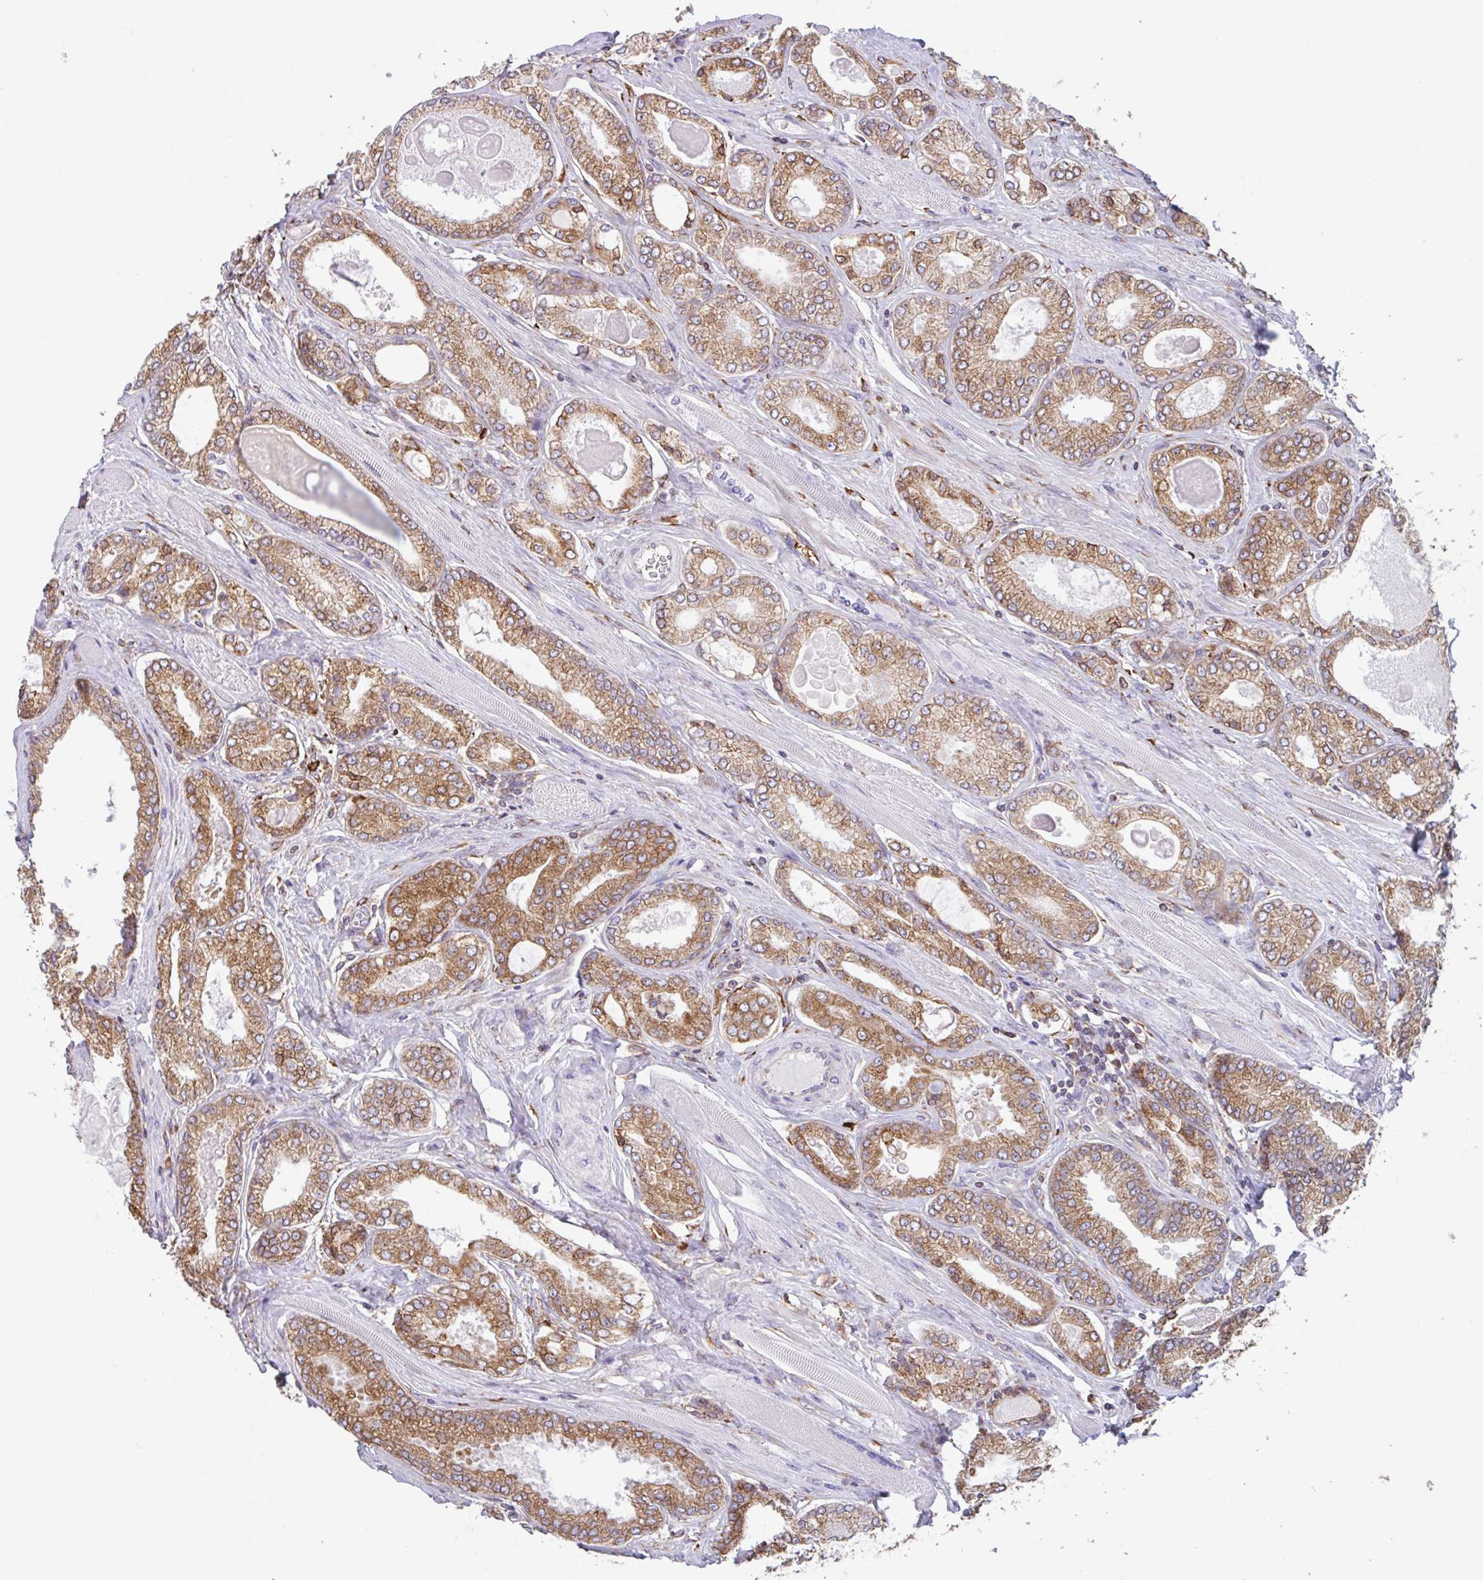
{"staining": {"intensity": "moderate", "quantity": ">75%", "location": "cytoplasmic/membranous"}, "tissue": "prostate cancer", "cell_type": "Tumor cells", "image_type": "cancer", "snomed": [{"axis": "morphology", "description": "Adenocarcinoma, High grade"}, {"axis": "topography", "description": "Prostate"}], "caption": "Human high-grade adenocarcinoma (prostate) stained with a protein marker shows moderate staining in tumor cells.", "gene": "DOK4", "patient": {"sex": "male", "age": 68}}